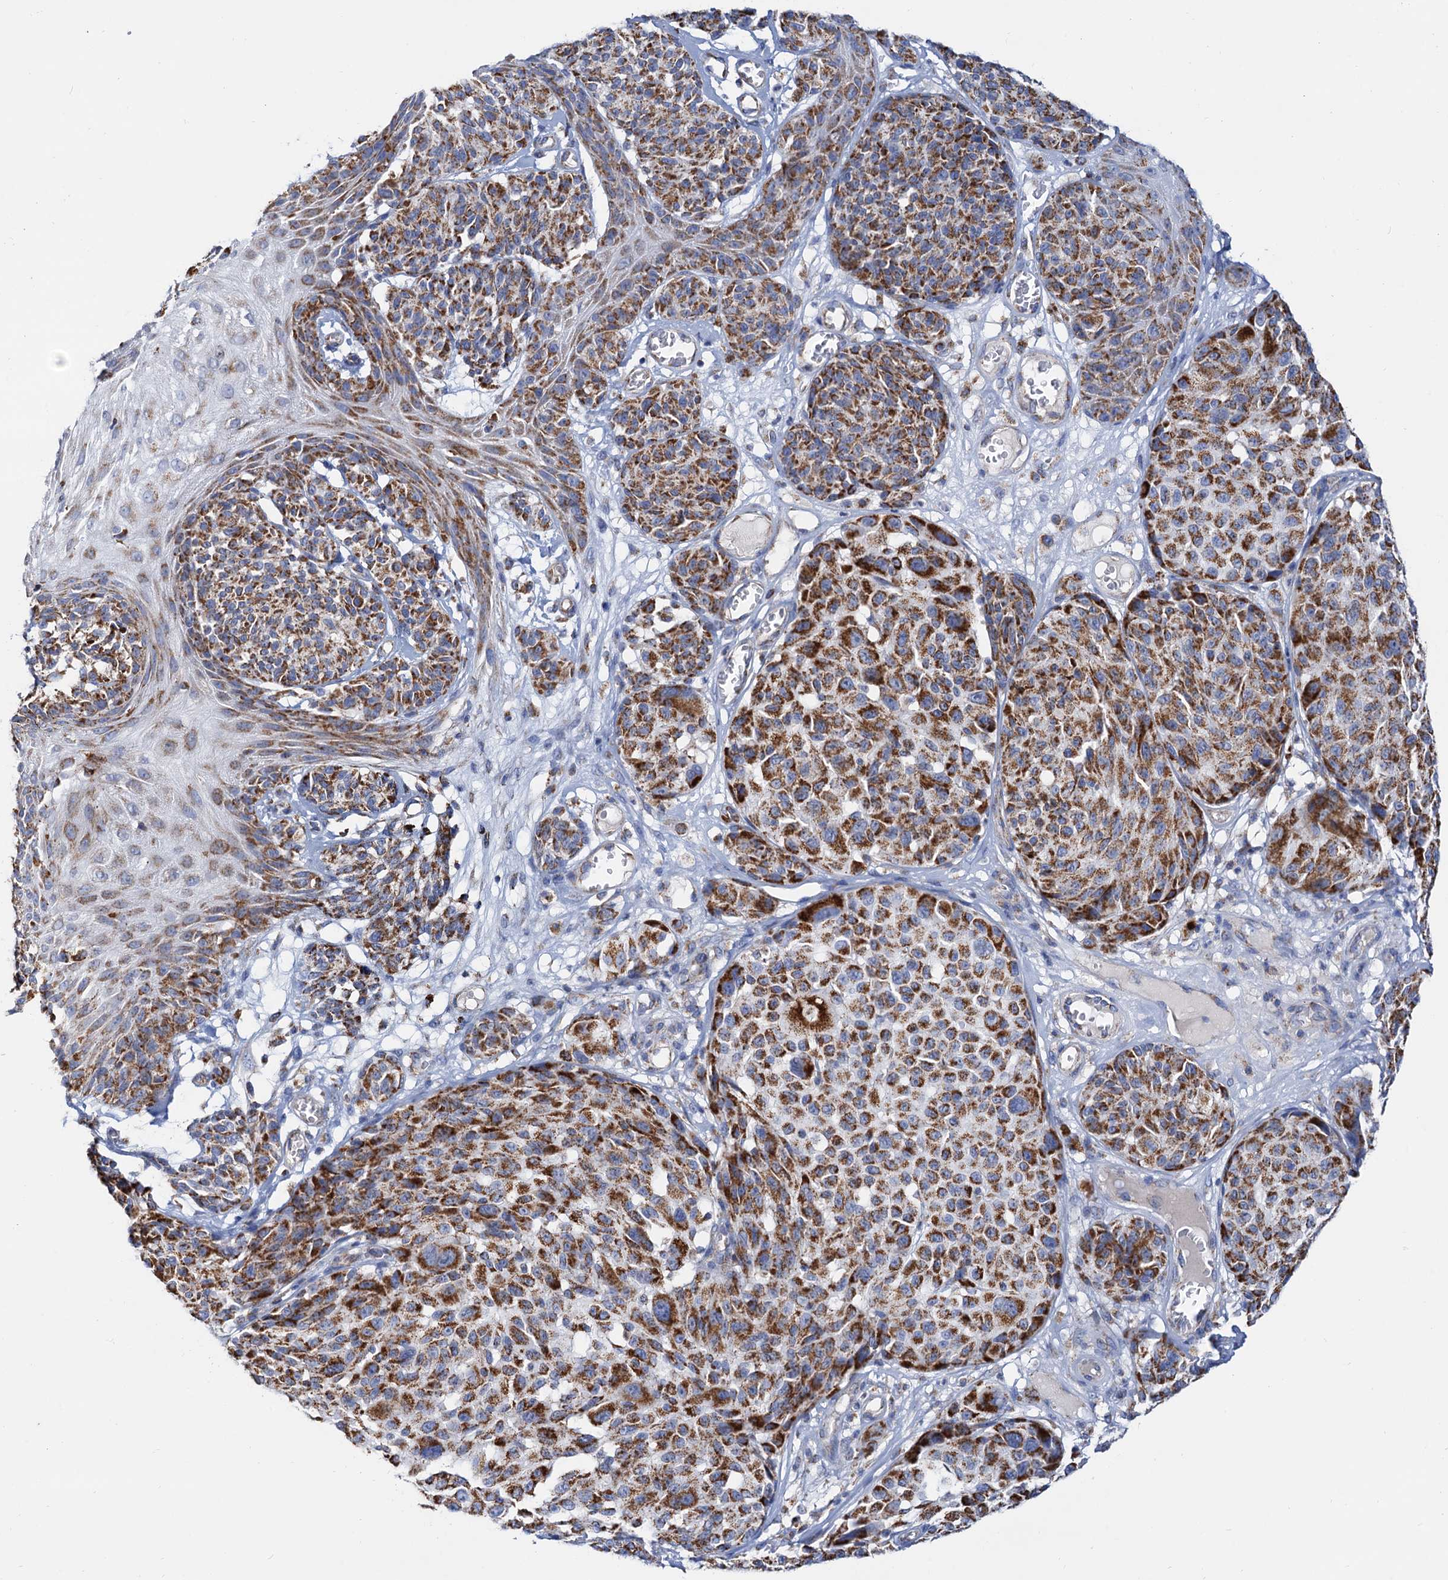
{"staining": {"intensity": "strong", "quantity": ">75%", "location": "cytoplasmic/membranous"}, "tissue": "melanoma", "cell_type": "Tumor cells", "image_type": "cancer", "snomed": [{"axis": "morphology", "description": "Malignant melanoma, NOS"}, {"axis": "topography", "description": "Skin"}], "caption": "High-power microscopy captured an immunohistochemistry micrograph of melanoma, revealing strong cytoplasmic/membranous expression in about >75% of tumor cells.", "gene": "C2CD3", "patient": {"sex": "male", "age": 83}}